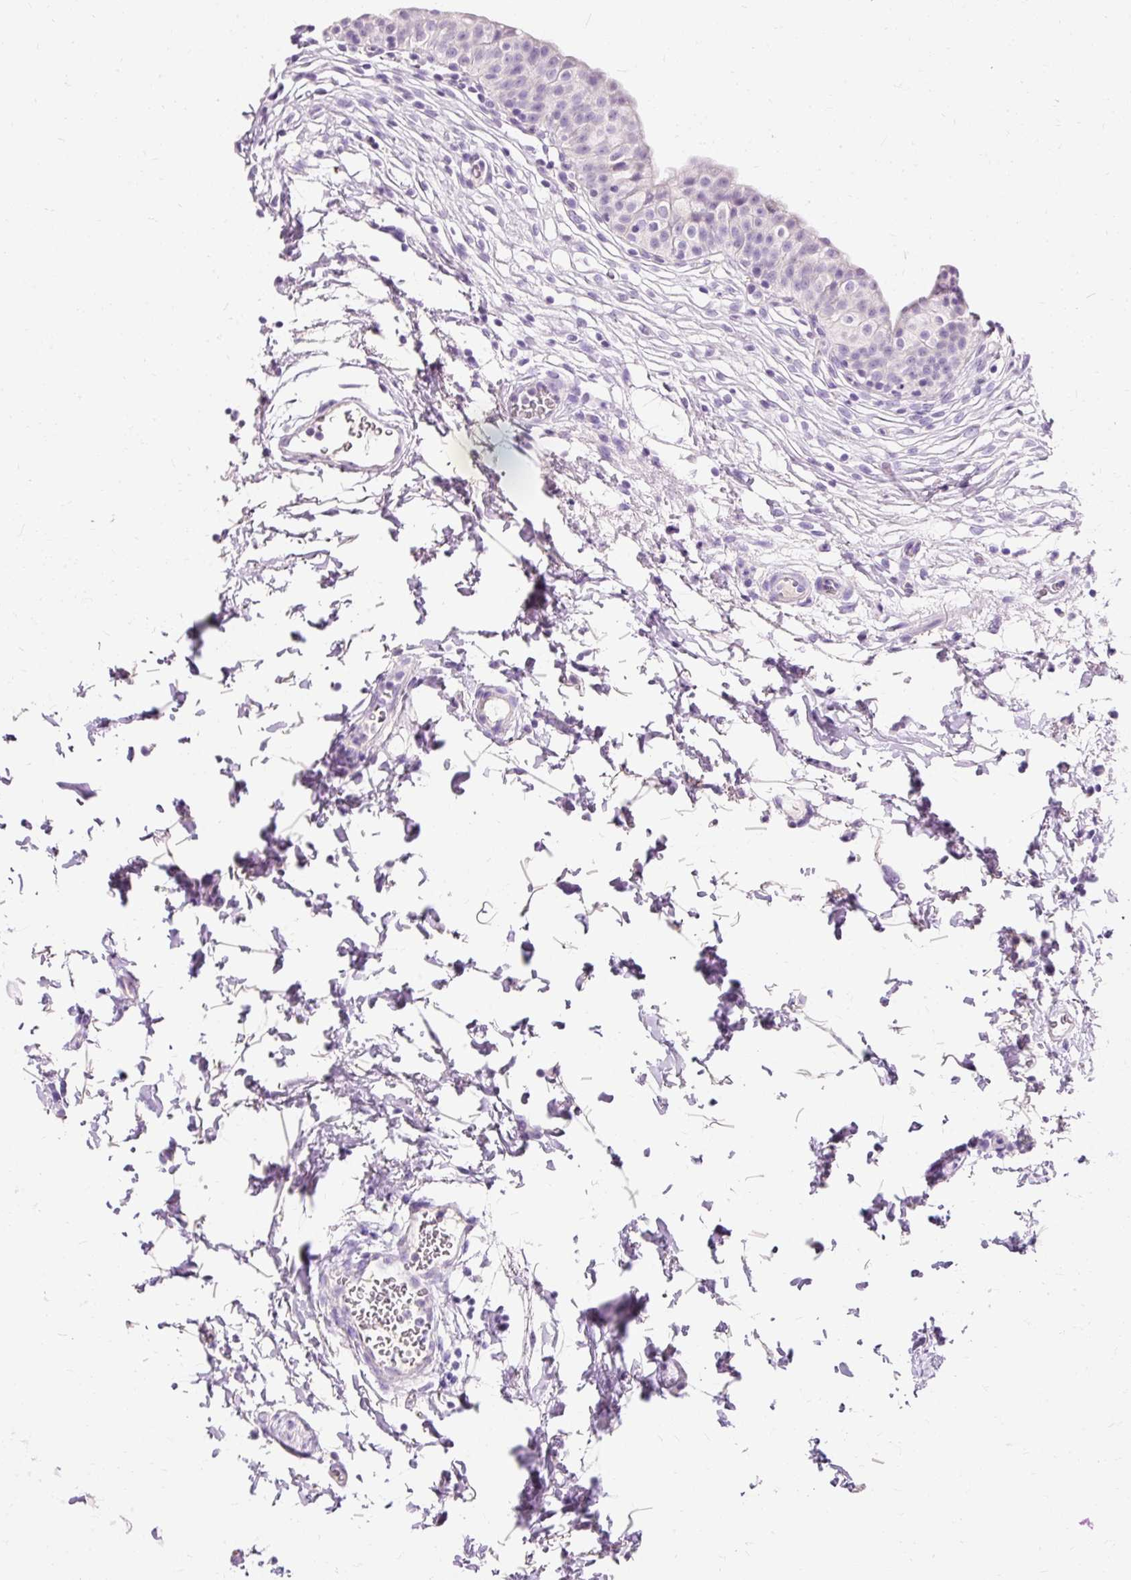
{"staining": {"intensity": "negative", "quantity": "none", "location": "none"}, "tissue": "urinary bladder", "cell_type": "Urothelial cells", "image_type": "normal", "snomed": [{"axis": "morphology", "description": "Normal tissue, NOS"}, {"axis": "topography", "description": "Urinary bladder"}, {"axis": "topography", "description": "Peripheral nerve tissue"}], "caption": "Immunohistochemistry (IHC) histopathology image of unremarkable urinary bladder stained for a protein (brown), which displays no positivity in urothelial cells.", "gene": "CLDN25", "patient": {"sex": "male", "age": 55}}